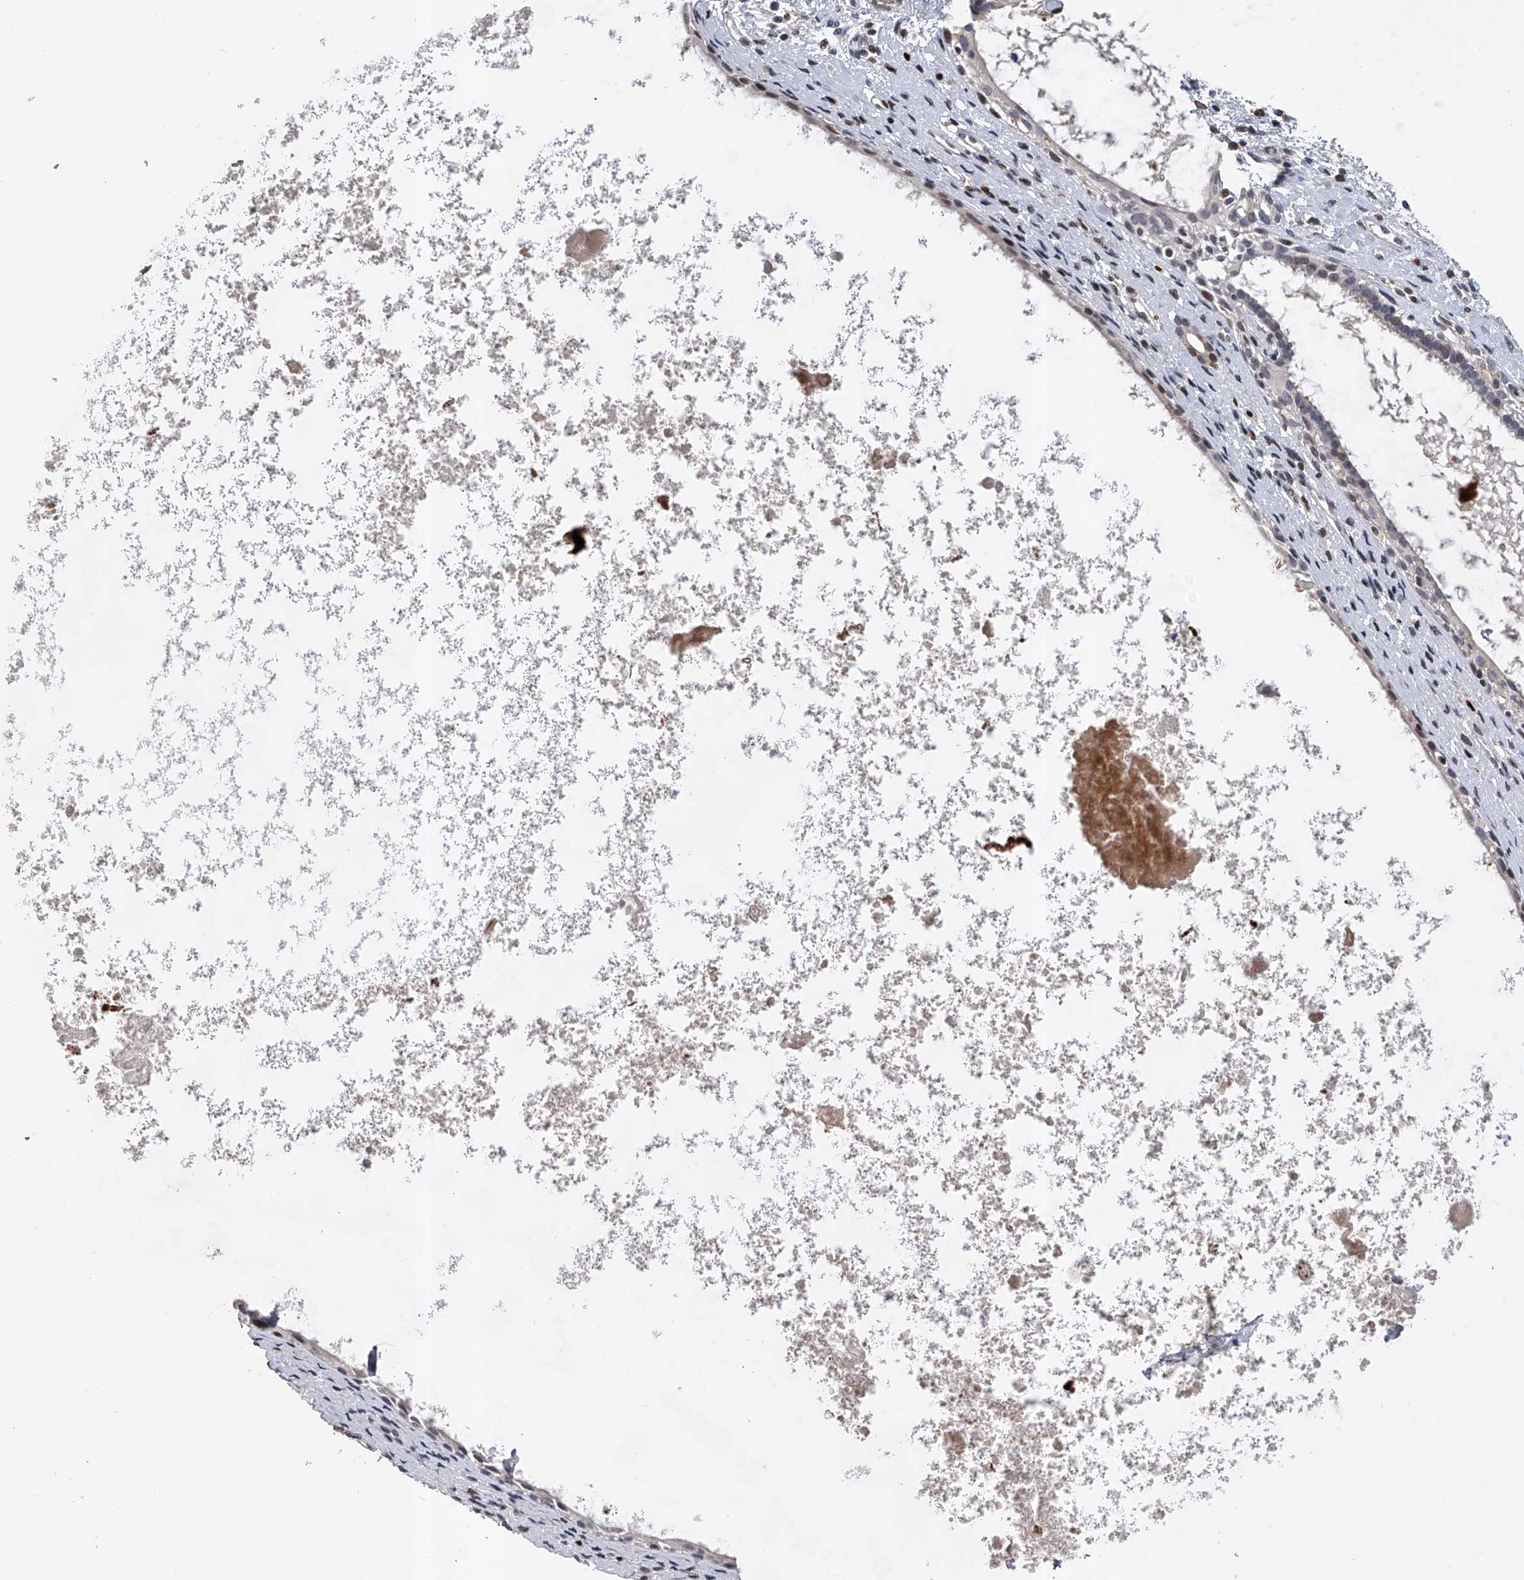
{"staining": {"intensity": "weak", "quantity": "25%-75%", "location": "nuclear"}, "tissue": "nasopharynx", "cell_type": "Respiratory epithelial cells", "image_type": "normal", "snomed": [{"axis": "morphology", "description": "Normal tissue, NOS"}, {"axis": "topography", "description": "Nasopharynx"}], "caption": "This photomicrograph displays immunohistochemistry staining of benign human nasopharynx, with low weak nuclear positivity in approximately 25%-75% of respiratory epithelial cells.", "gene": "RWDD2A", "patient": {"sex": "male", "age": 22}}